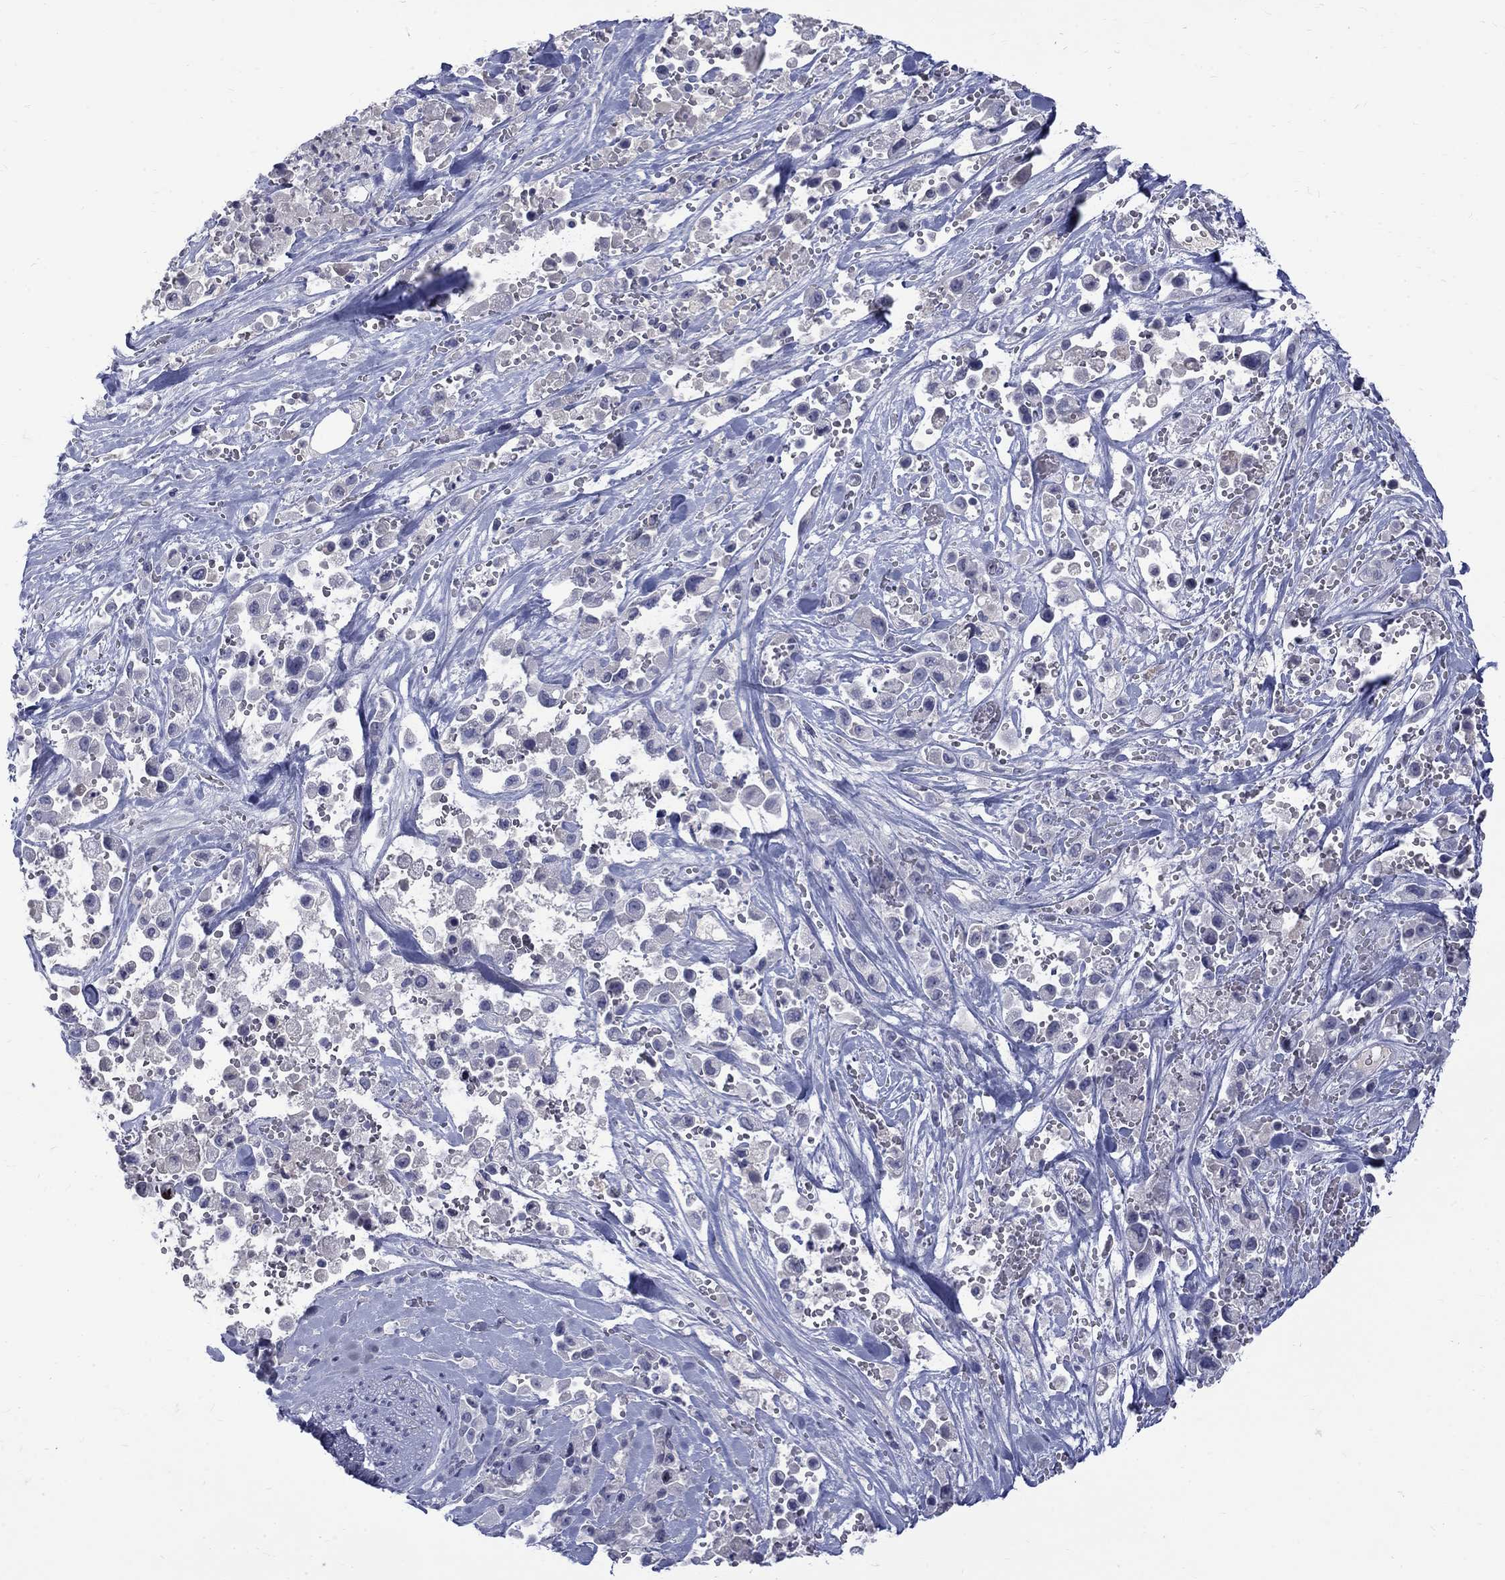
{"staining": {"intensity": "negative", "quantity": "none", "location": "none"}, "tissue": "pancreatic cancer", "cell_type": "Tumor cells", "image_type": "cancer", "snomed": [{"axis": "morphology", "description": "Adenocarcinoma, NOS"}, {"axis": "topography", "description": "Pancreas"}], "caption": "Immunohistochemistry (IHC) image of pancreatic cancer (adenocarcinoma) stained for a protein (brown), which demonstrates no staining in tumor cells.", "gene": "CTNND2", "patient": {"sex": "male", "age": 44}}